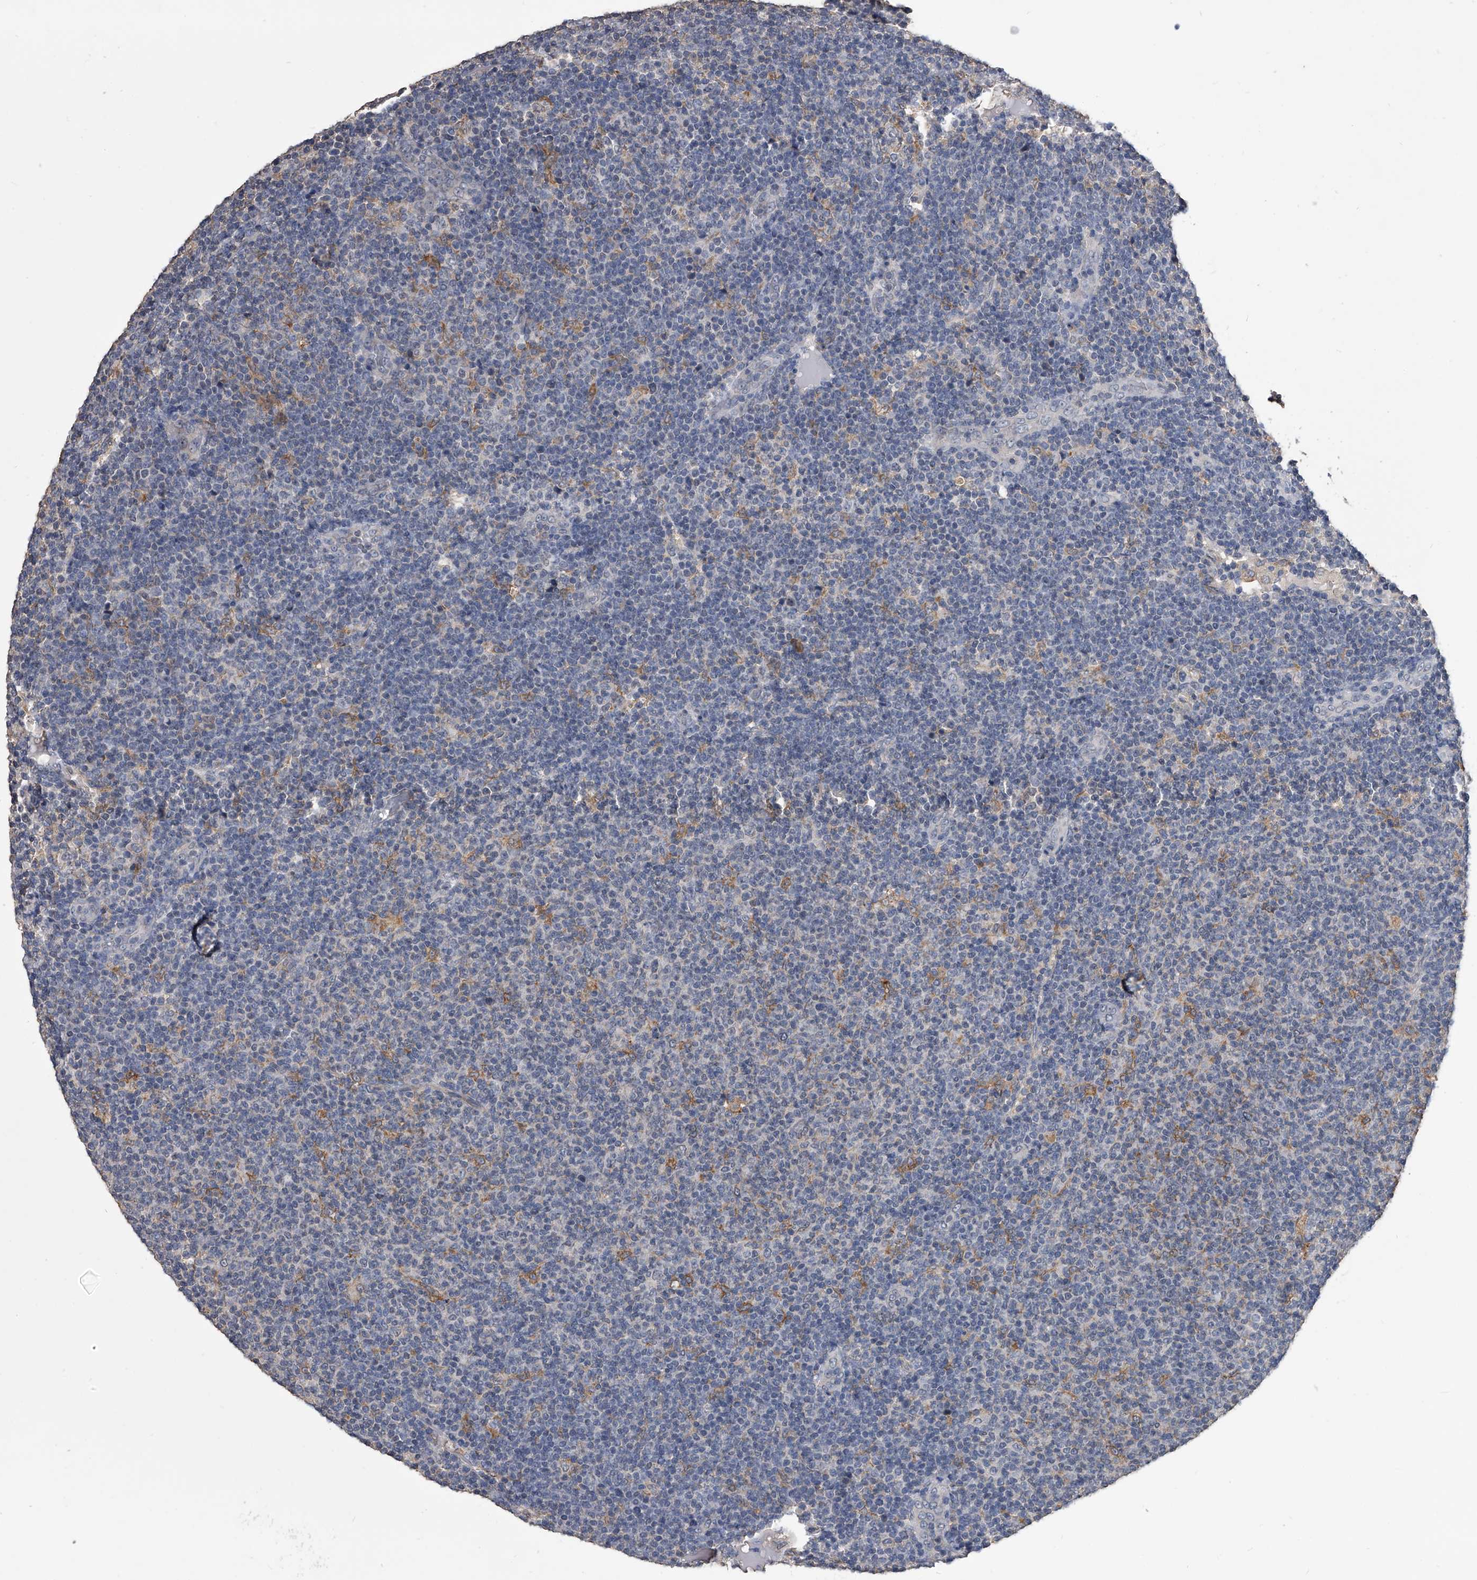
{"staining": {"intensity": "negative", "quantity": "none", "location": "none"}, "tissue": "lymphoma", "cell_type": "Tumor cells", "image_type": "cancer", "snomed": [{"axis": "morphology", "description": "Malignant lymphoma, non-Hodgkin's type, Low grade"}, {"axis": "topography", "description": "Lymph node"}], "caption": "Tumor cells show no significant expression in low-grade malignant lymphoma, non-Hodgkin's type.", "gene": "MAP4K3", "patient": {"sex": "male", "age": 66}}